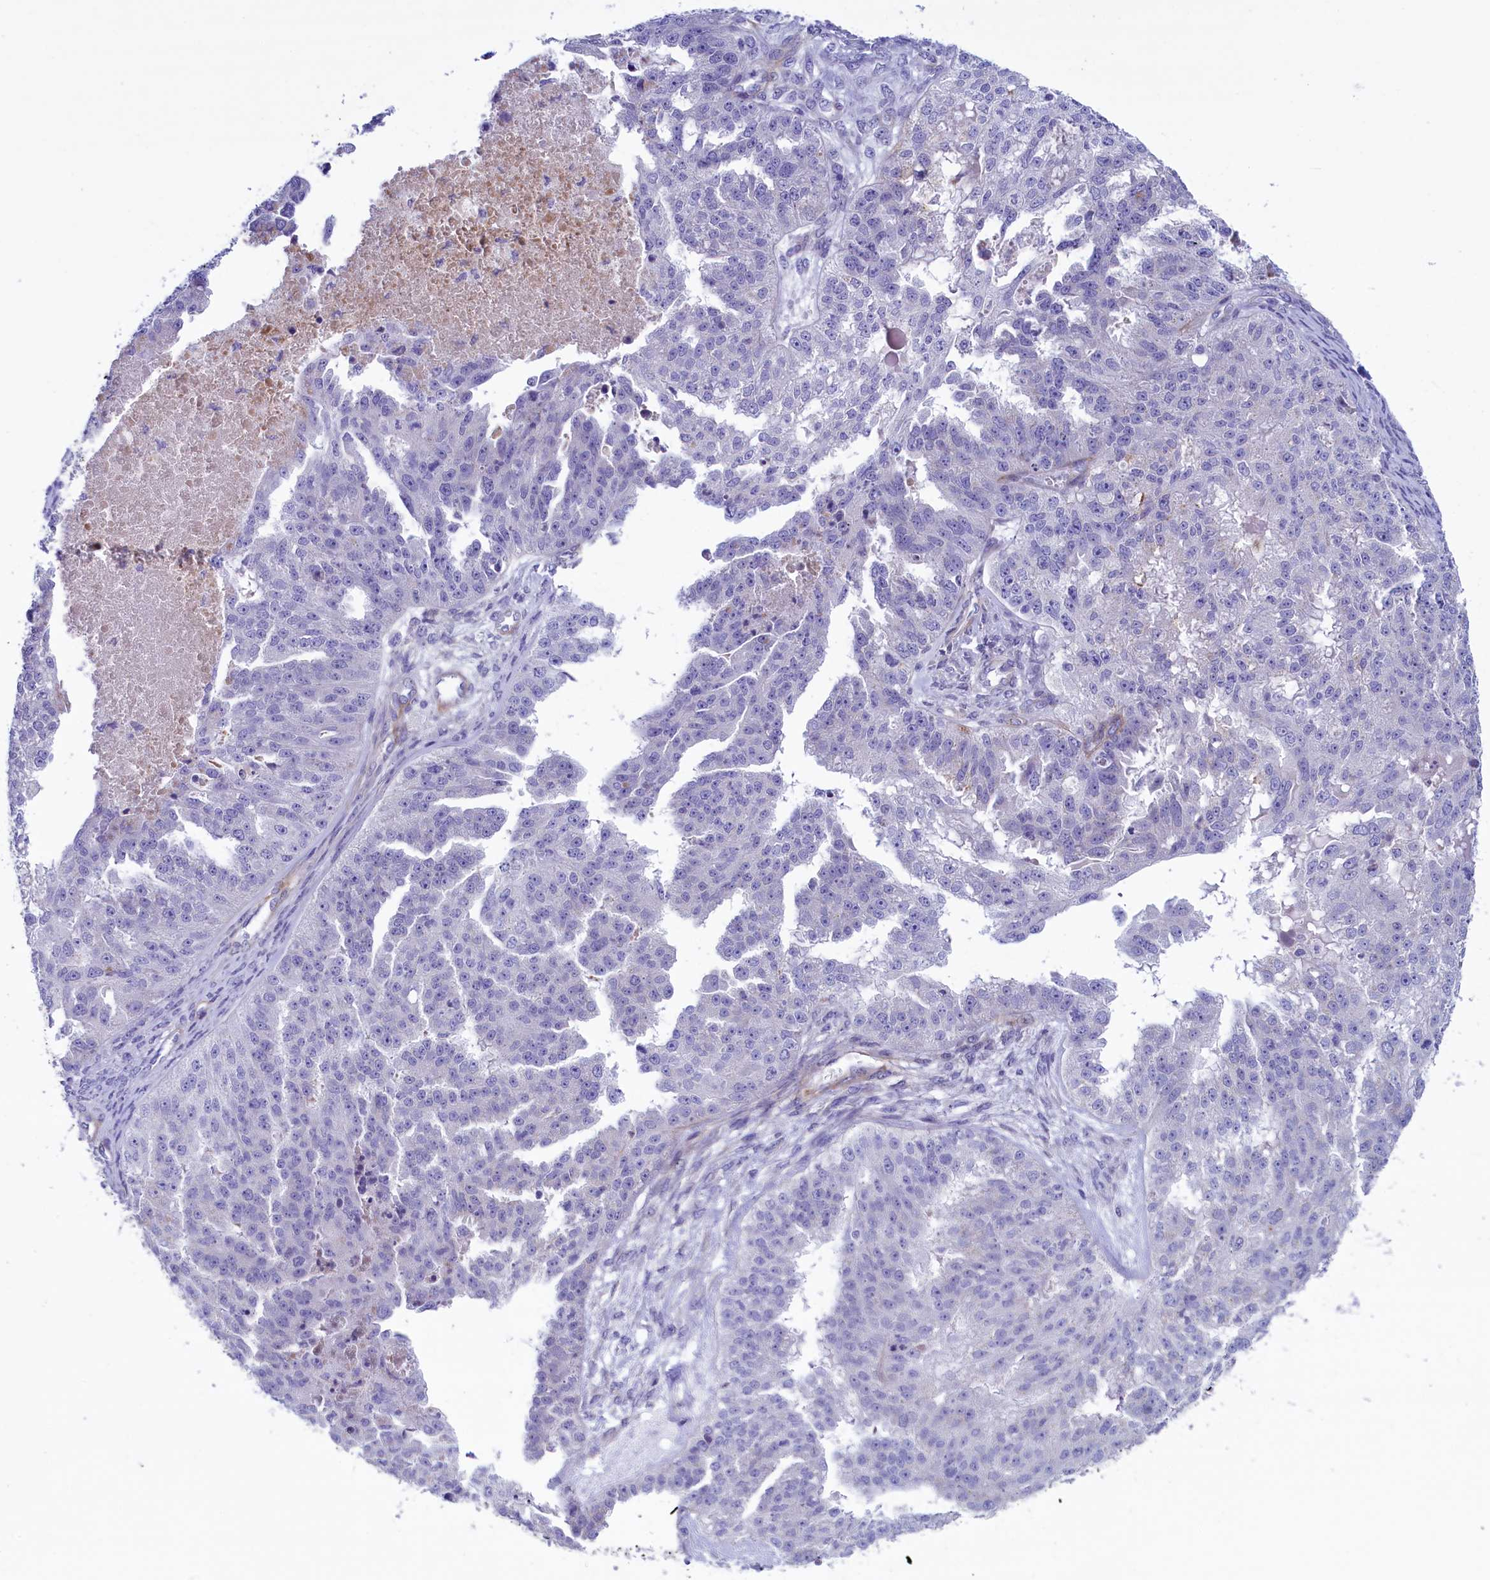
{"staining": {"intensity": "negative", "quantity": "none", "location": "none"}, "tissue": "ovarian cancer", "cell_type": "Tumor cells", "image_type": "cancer", "snomed": [{"axis": "morphology", "description": "Cystadenocarcinoma, serous, NOS"}, {"axis": "topography", "description": "Ovary"}], "caption": "A micrograph of human serous cystadenocarcinoma (ovarian) is negative for staining in tumor cells.", "gene": "LOXL1", "patient": {"sex": "female", "age": 58}}